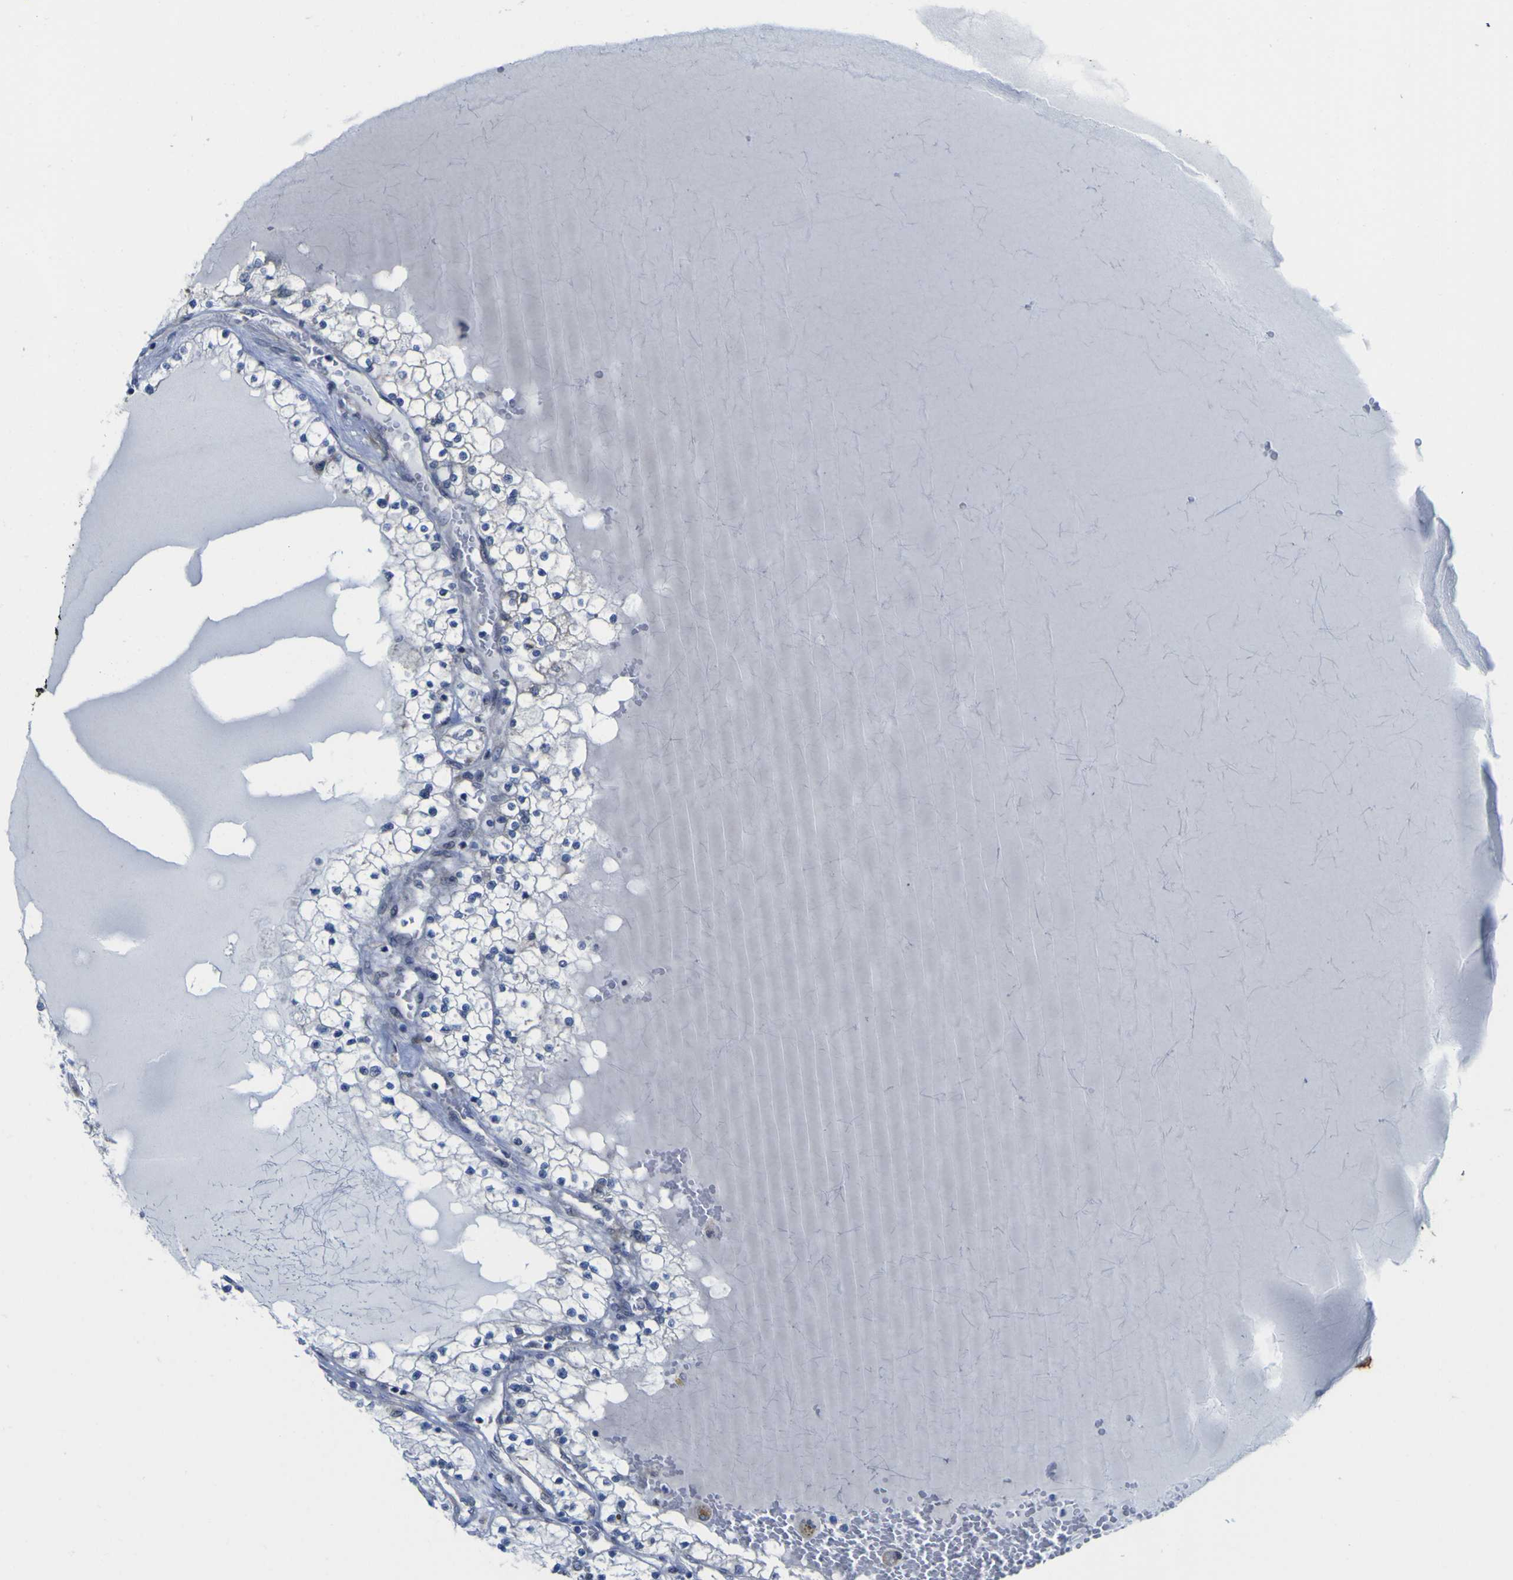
{"staining": {"intensity": "negative", "quantity": "none", "location": "none"}, "tissue": "renal cancer", "cell_type": "Tumor cells", "image_type": "cancer", "snomed": [{"axis": "morphology", "description": "Adenocarcinoma, NOS"}, {"axis": "topography", "description": "Kidney"}], "caption": "Renal cancer was stained to show a protein in brown. There is no significant positivity in tumor cells.", "gene": "TNFRSF11A", "patient": {"sex": "male", "age": 68}}